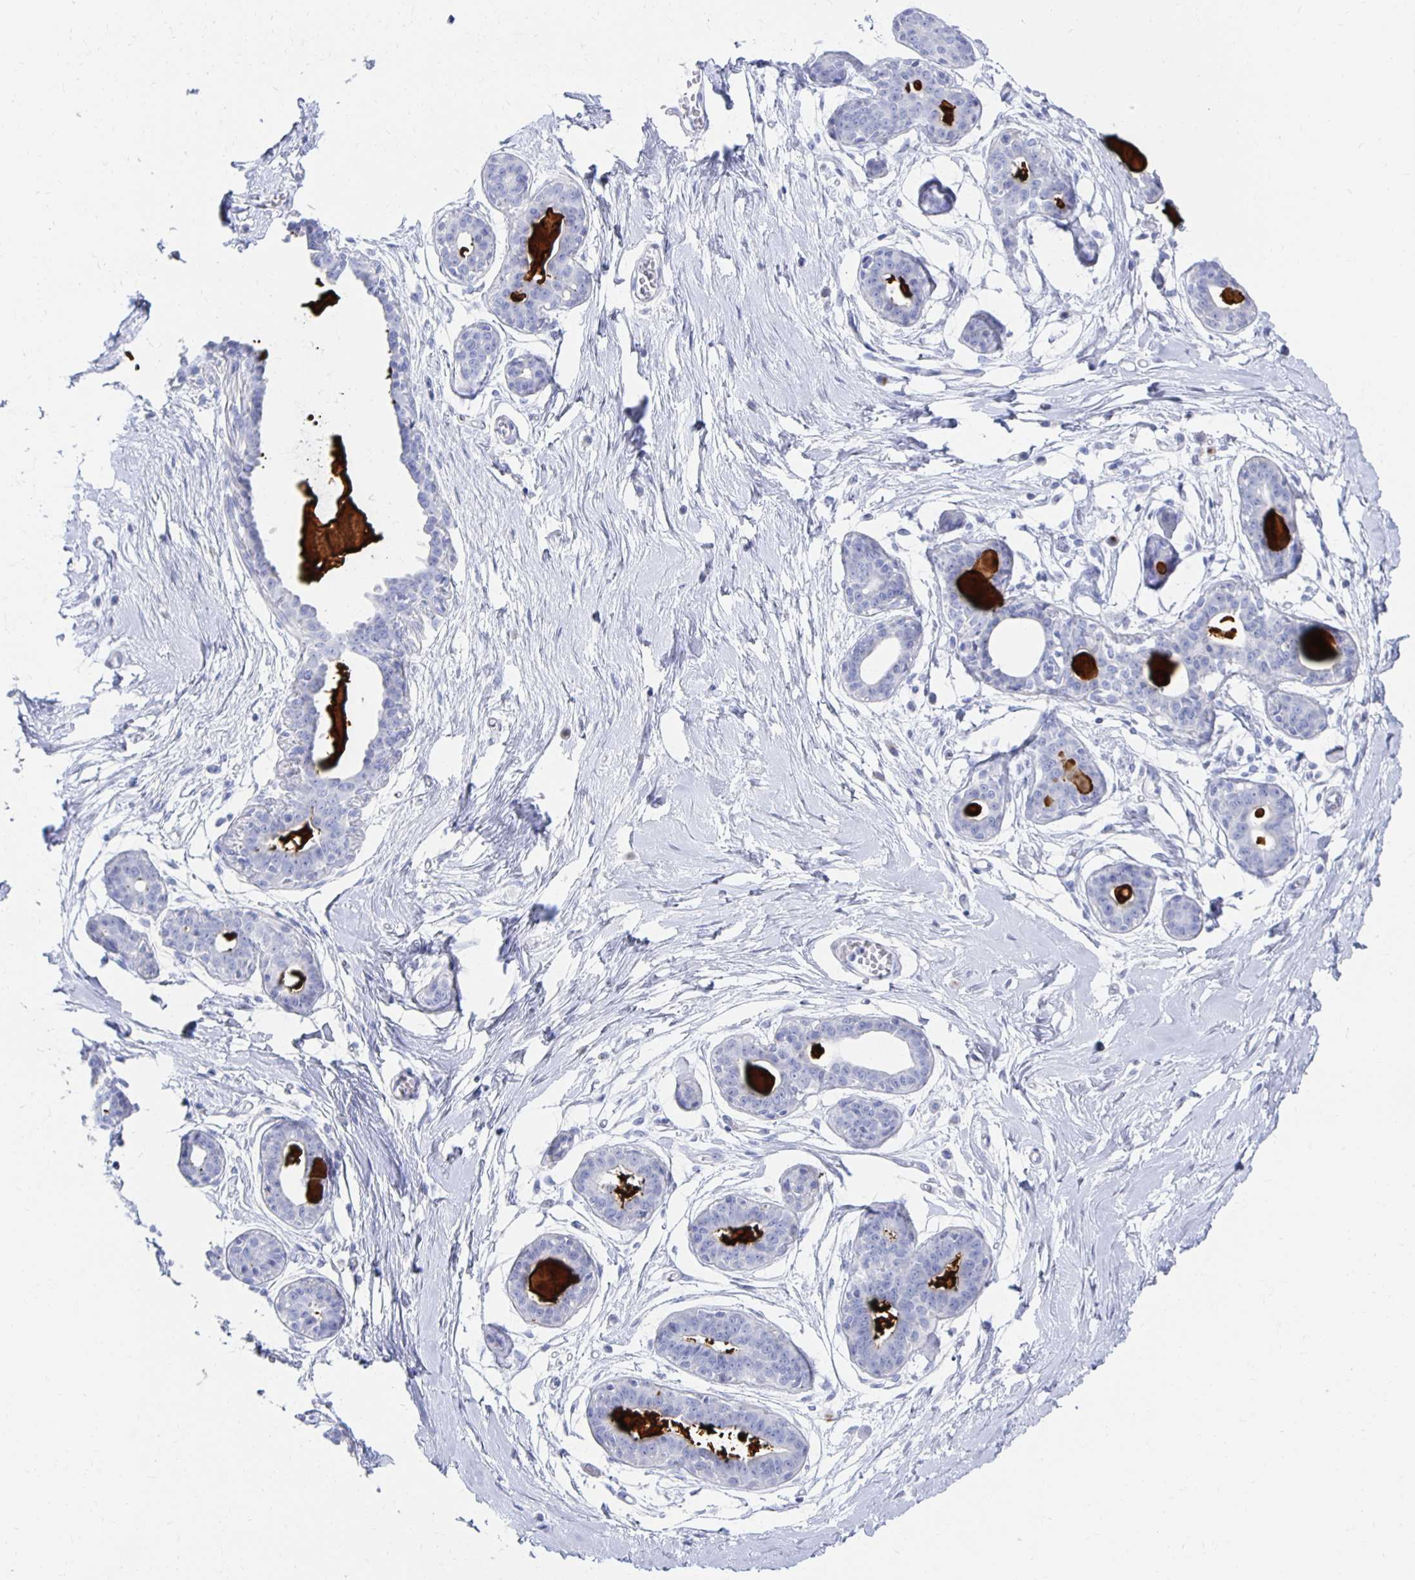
{"staining": {"intensity": "negative", "quantity": "none", "location": "none"}, "tissue": "breast", "cell_type": "Adipocytes", "image_type": "normal", "snomed": [{"axis": "morphology", "description": "Normal tissue, NOS"}, {"axis": "topography", "description": "Breast"}], "caption": "A micrograph of human breast is negative for staining in adipocytes. (DAB (3,3'-diaminobenzidine) immunohistochemistry with hematoxylin counter stain).", "gene": "PRDM7", "patient": {"sex": "female", "age": 45}}